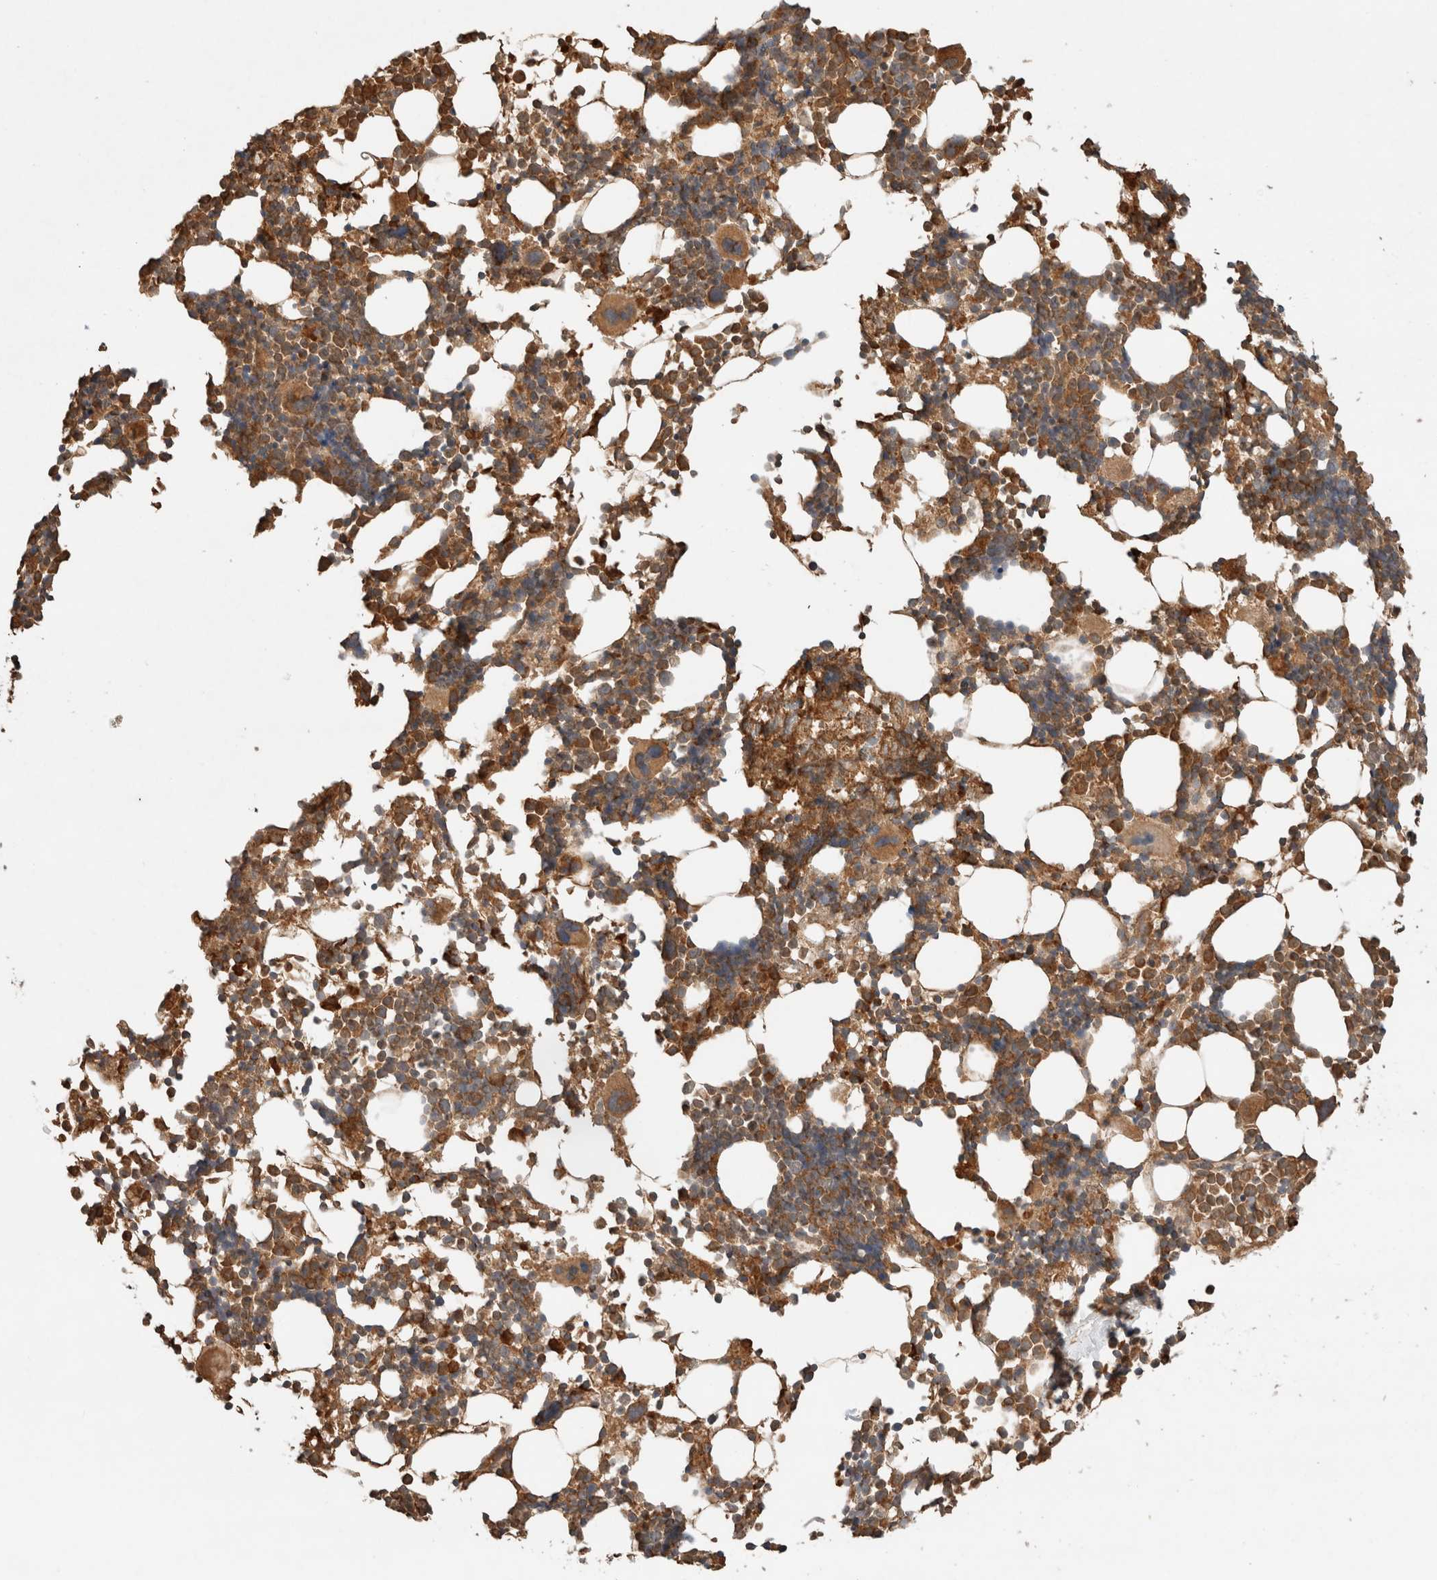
{"staining": {"intensity": "moderate", "quantity": ">75%", "location": "cytoplasmic/membranous"}, "tissue": "bone marrow", "cell_type": "Hematopoietic cells", "image_type": "normal", "snomed": [{"axis": "morphology", "description": "Normal tissue, NOS"}, {"axis": "morphology", "description": "Inflammation, NOS"}, {"axis": "topography", "description": "Bone marrow"}], "caption": "DAB (3,3'-diaminobenzidine) immunohistochemical staining of benign bone marrow demonstrates moderate cytoplasmic/membranous protein expression in about >75% of hematopoietic cells. The staining was performed using DAB, with brown indicating positive protein expression. Nuclei are stained blue with hematoxylin.", "gene": "ERAP1", "patient": {"sex": "male", "age": 21}}